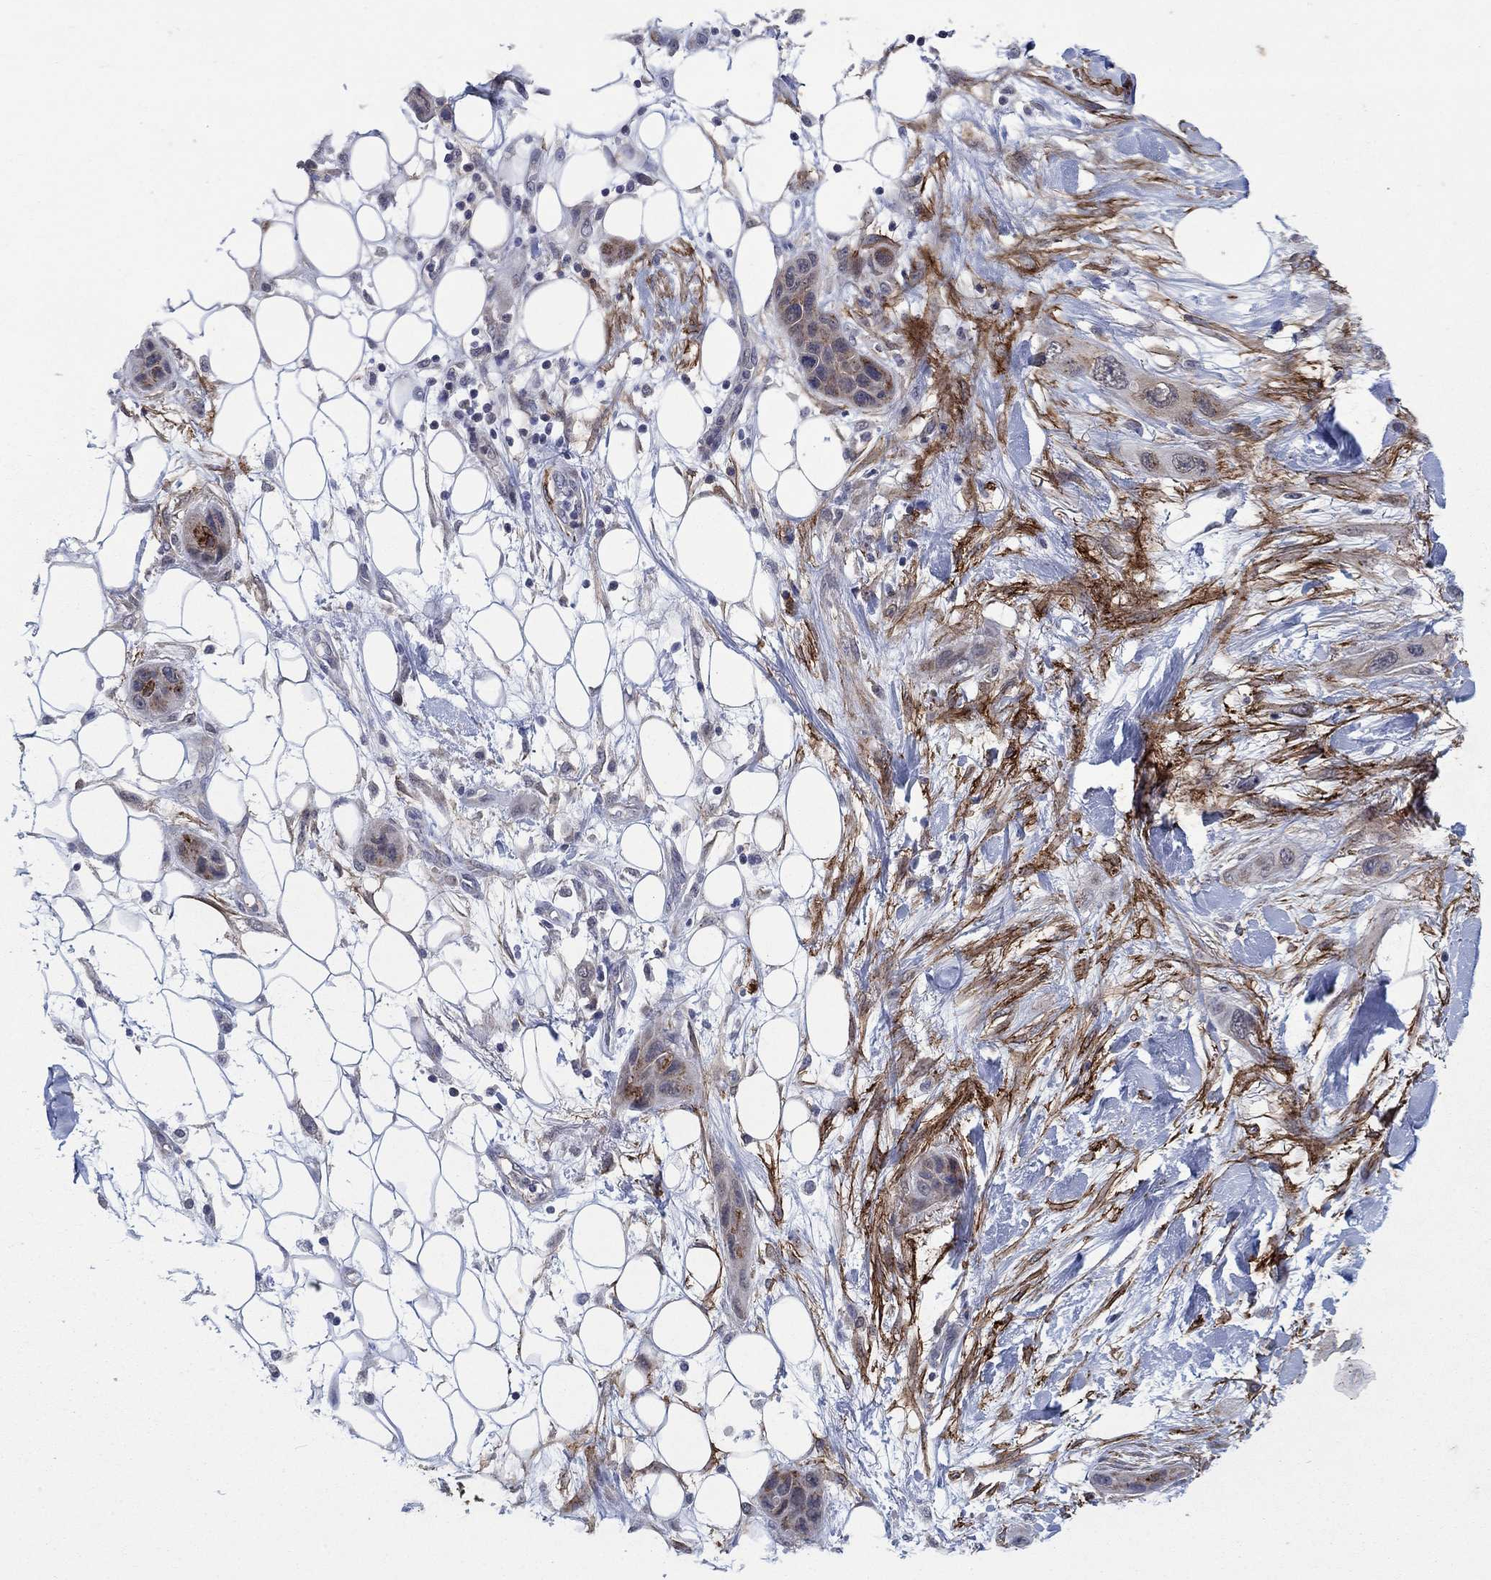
{"staining": {"intensity": "strong", "quantity": "<25%", "location": "cytoplasmic/membranous"}, "tissue": "skin cancer", "cell_type": "Tumor cells", "image_type": "cancer", "snomed": [{"axis": "morphology", "description": "Squamous cell carcinoma, NOS"}, {"axis": "topography", "description": "Skin"}], "caption": "A micrograph of human skin squamous cell carcinoma stained for a protein exhibits strong cytoplasmic/membranous brown staining in tumor cells.", "gene": "SDC1", "patient": {"sex": "male", "age": 79}}